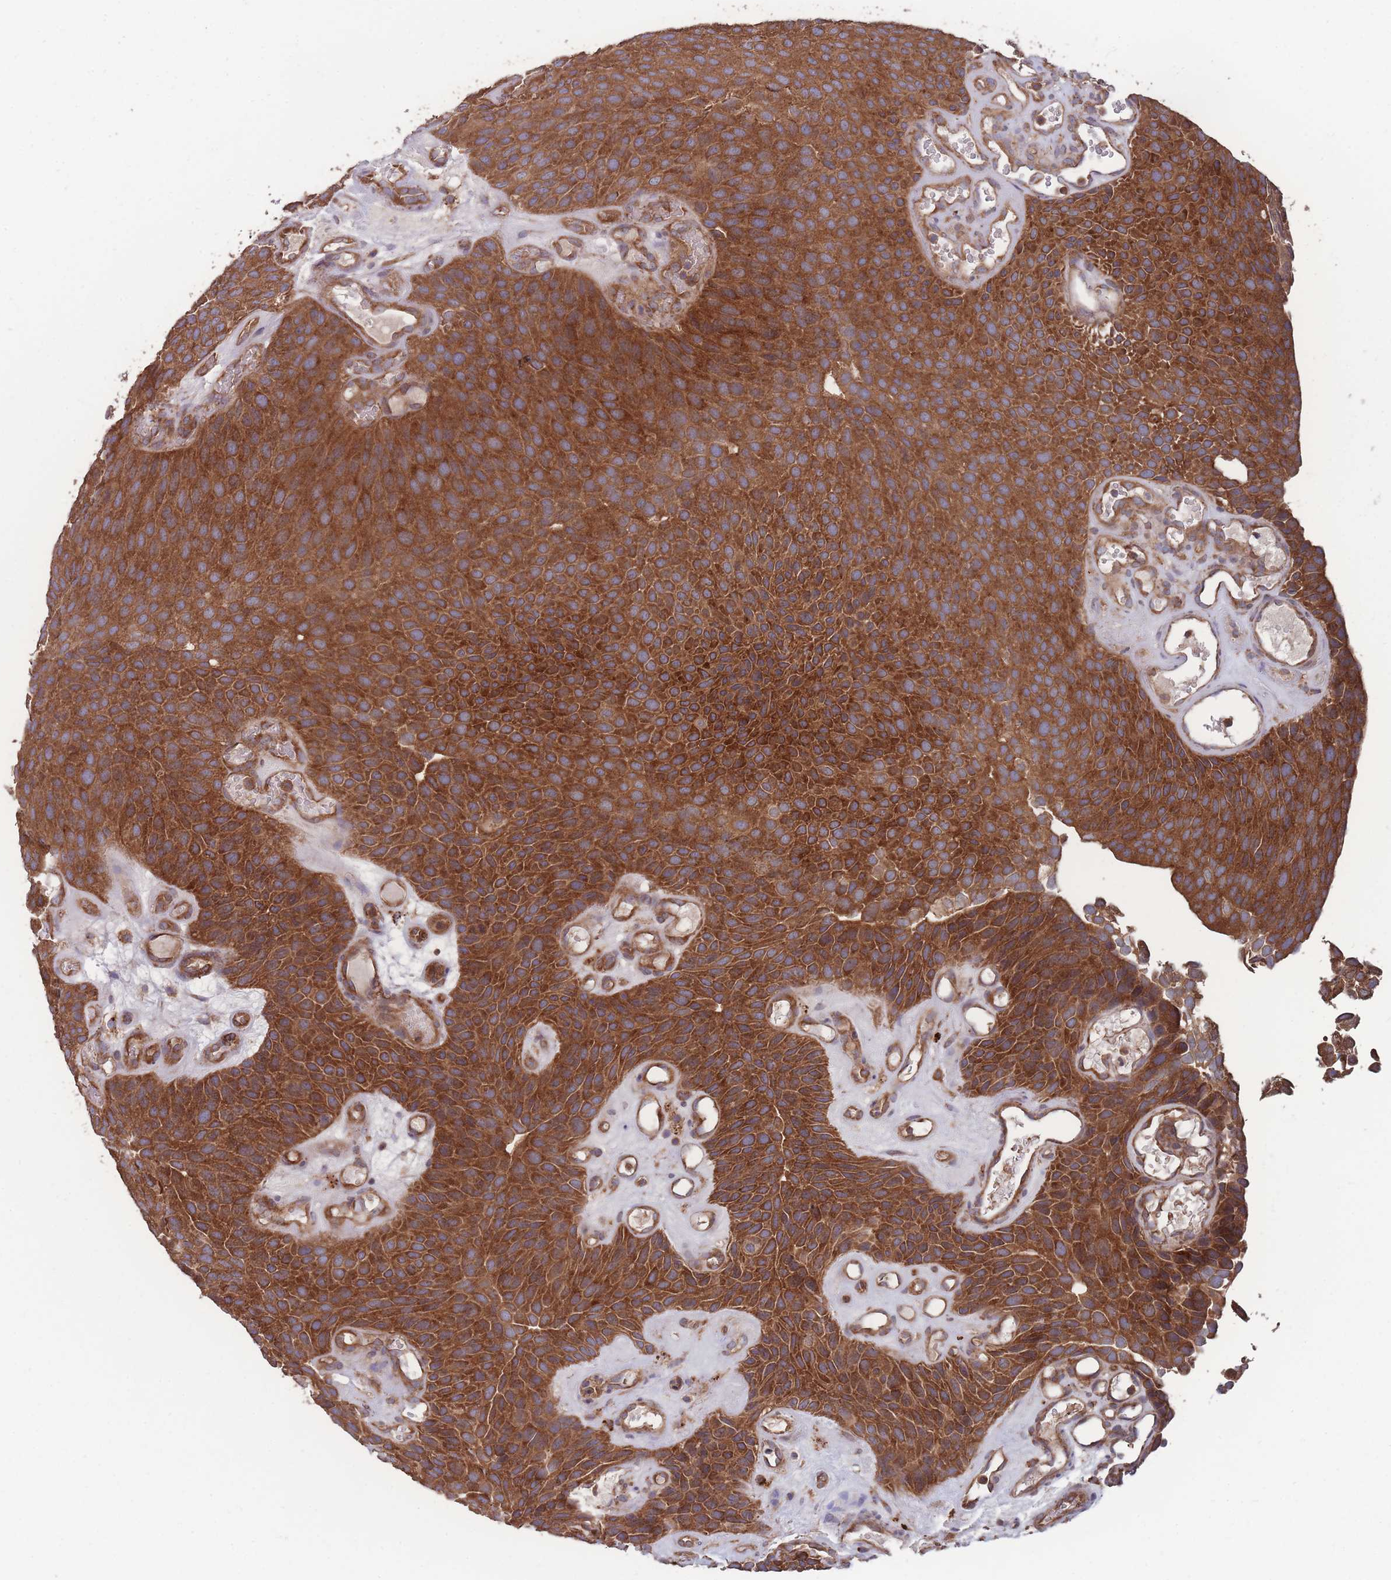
{"staining": {"intensity": "strong", "quantity": ">75%", "location": "cytoplasmic/membranous"}, "tissue": "urothelial cancer", "cell_type": "Tumor cells", "image_type": "cancer", "snomed": [{"axis": "morphology", "description": "Urothelial carcinoma, Low grade"}, {"axis": "topography", "description": "Urinary bladder"}], "caption": "The histopathology image exhibits staining of low-grade urothelial carcinoma, revealing strong cytoplasmic/membranous protein expression (brown color) within tumor cells. The staining was performed using DAB (3,3'-diaminobenzidine) to visualize the protein expression in brown, while the nuclei were stained in blue with hematoxylin (Magnification: 20x).", "gene": "ZPR1", "patient": {"sex": "male", "age": 89}}